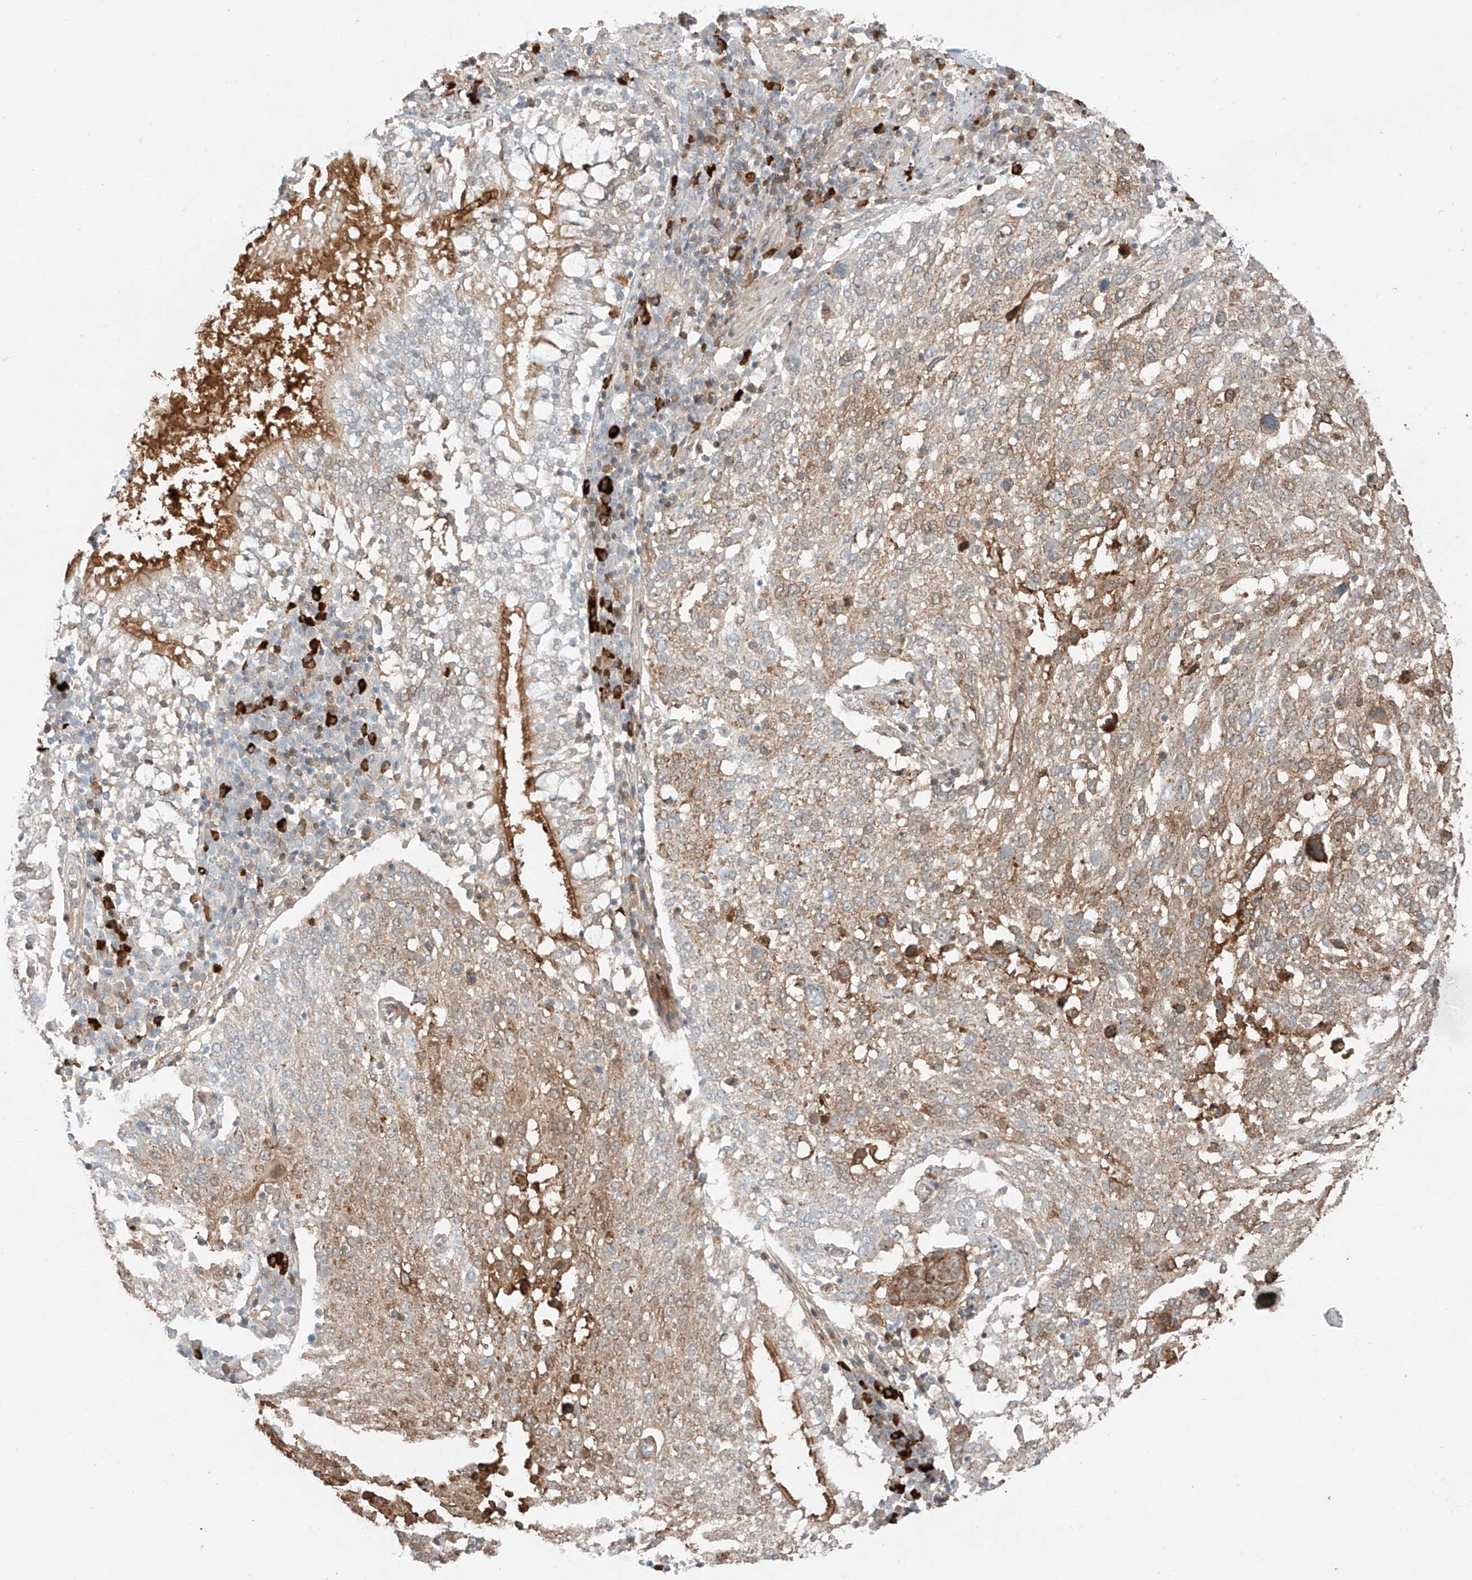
{"staining": {"intensity": "weak", "quantity": "25%-75%", "location": "cytoplasmic/membranous"}, "tissue": "lung cancer", "cell_type": "Tumor cells", "image_type": "cancer", "snomed": [{"axis": "morphology", "description": "Squamous cell carcinoma, NOS"}, {"axis": "topography", "description": "Lung"}], "caption": "Squamous cell carcinoma (lung) was stained to show a protein in brown. There is low levels of weak cytoplasmic/membranous positivity in about 25%-75% of tumor cells. (DAB IHC, brown staining for protein, blue staining for nuclei).", "gene": "CEP162", "patient": {"sex": "male", "age": 65}}